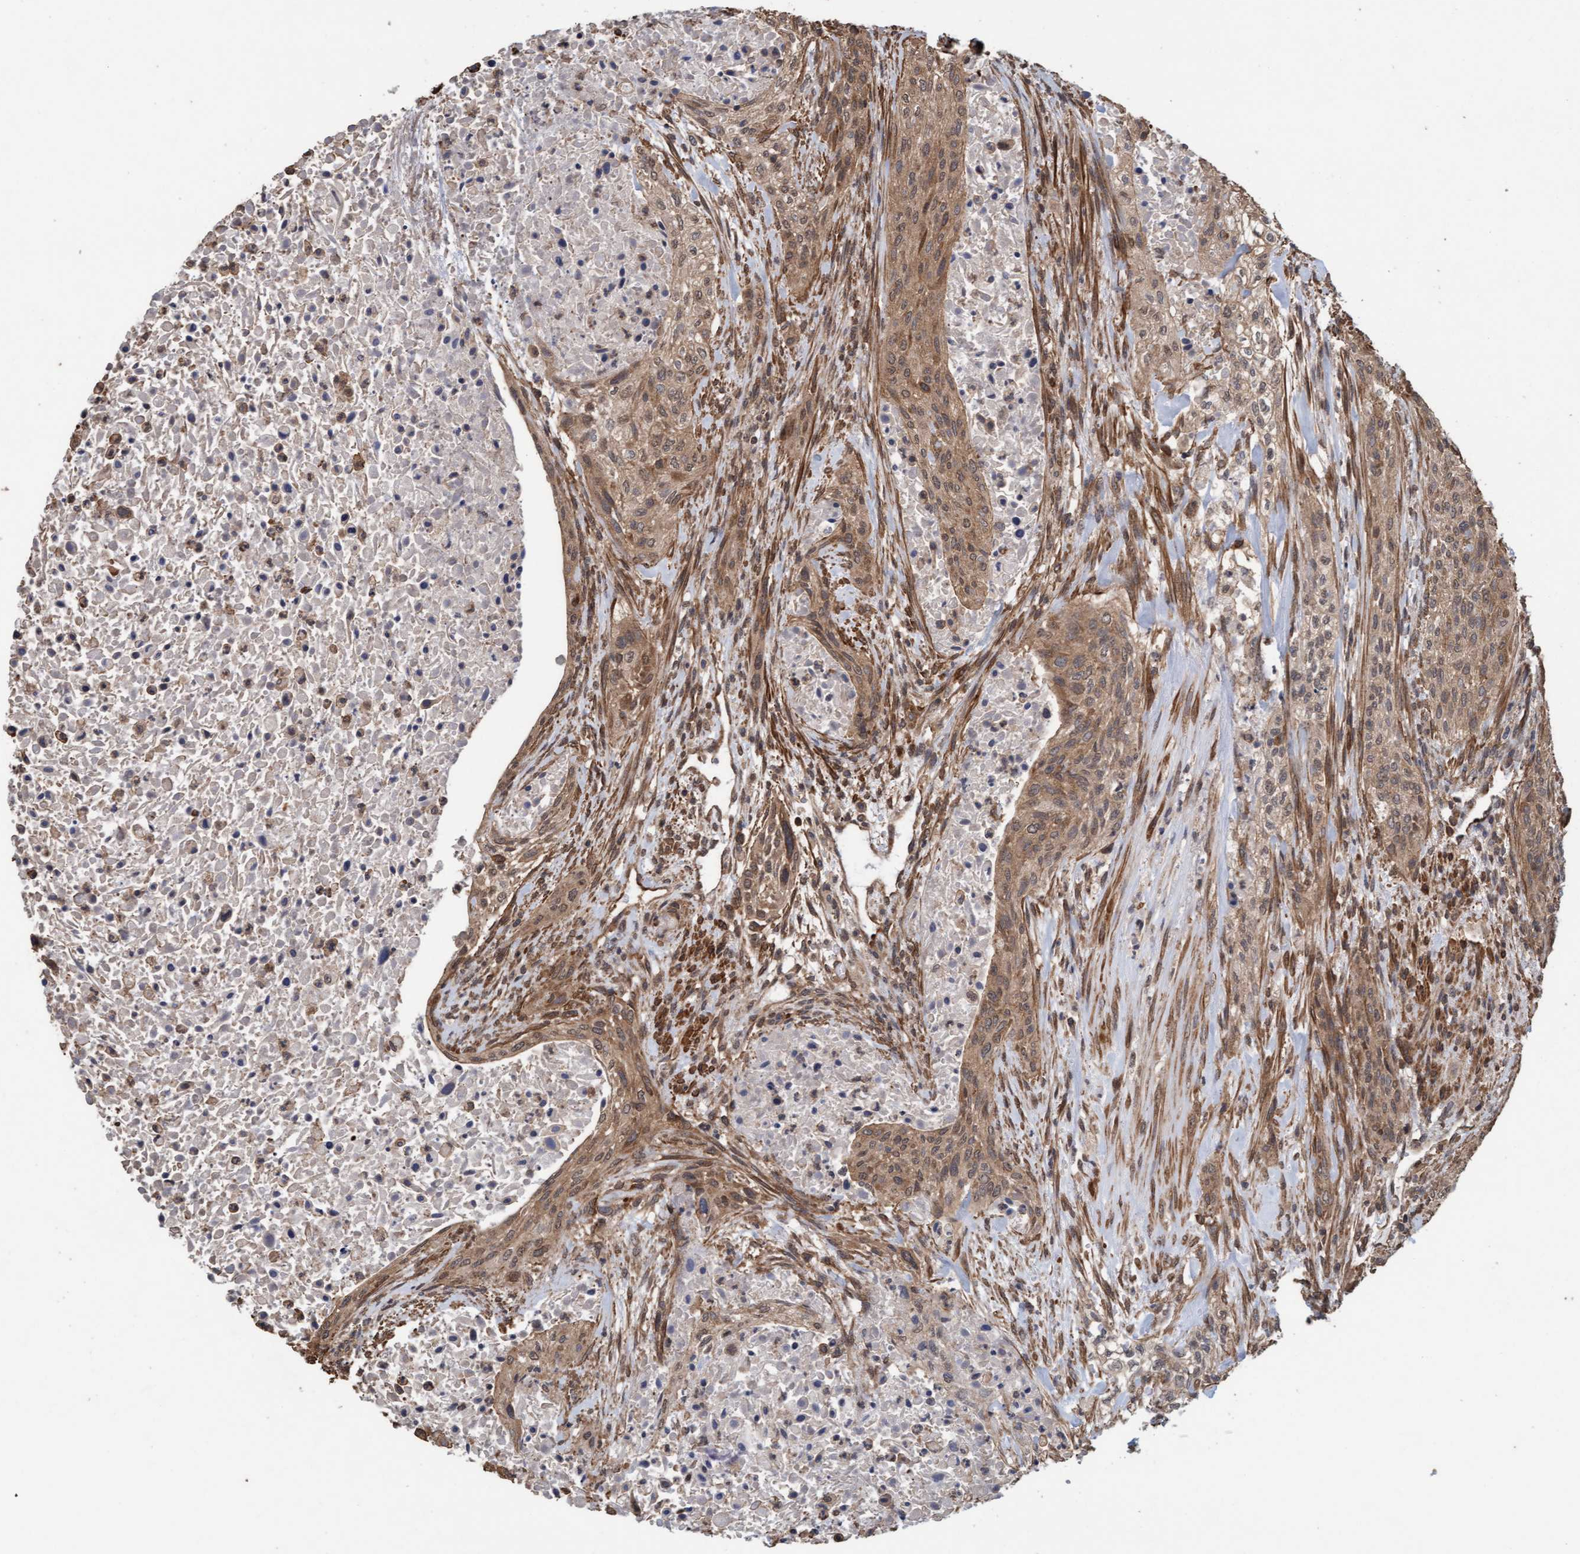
{"staining": {"intensity": "moderate", "quantity": ">75%", "location": "cytoplasmic/membranous"}, "tissue": "urothelial cancer", "cell_type": "Tumor cells", "image_type": "cancer", "snomed": [{"axis": "morphology", "description": "Urothelial carcinoma, Low grade"}, {"axis": "morphology", "description": "Urothelial carcinoma, High grade"}, {"axis": "topography", "description": "Urinary bladder"}], "caption": "Protein expression analysis of human urothelial carcinoma (high-grade) reveals moderate cytoplasmic/membranous staining in about >75% of tumor cells.", "gene": "FXR2", "patient": {"sex": "male", "age": 35}}